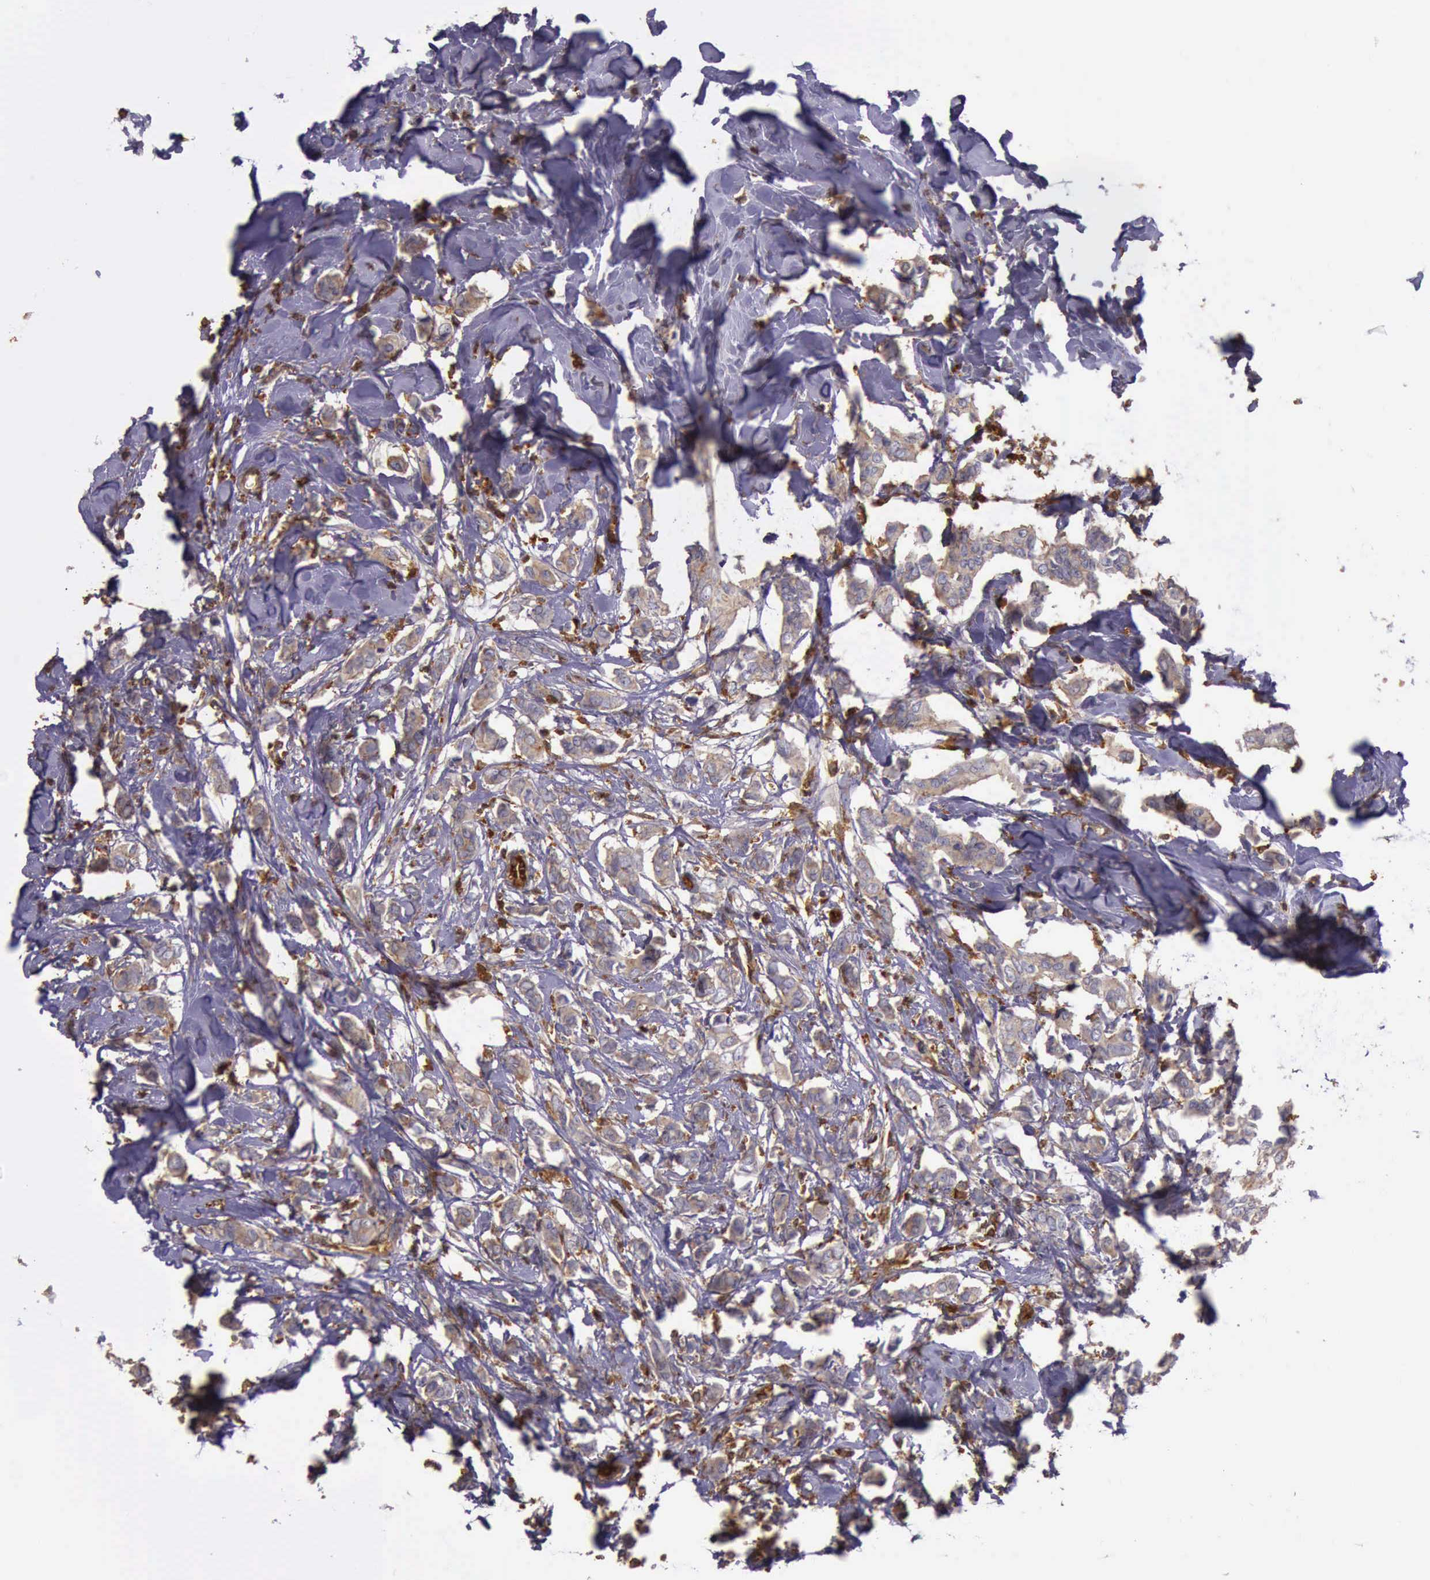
{"staining": {"intensity": "weak", "quantity": "25%-75%", "location": "cytoplasmic/membranous"}, "tissue": "breast cancer", "cell_type": "Tumor cells", "image_type": "cancer", "snomed": [{"axis": "morphology", "description": "Duct carcinoma"}, {"axis": "topography", "description": "Breast"}], "caption": "About 25%-75% of tumor cells in human breast cancer show weak cytoplasmic/membranous protein expression as visualized by brown immunohistochemical staining.", "gene": "ARHGAP4", "patient": {"sex": "female", "age": 84}}